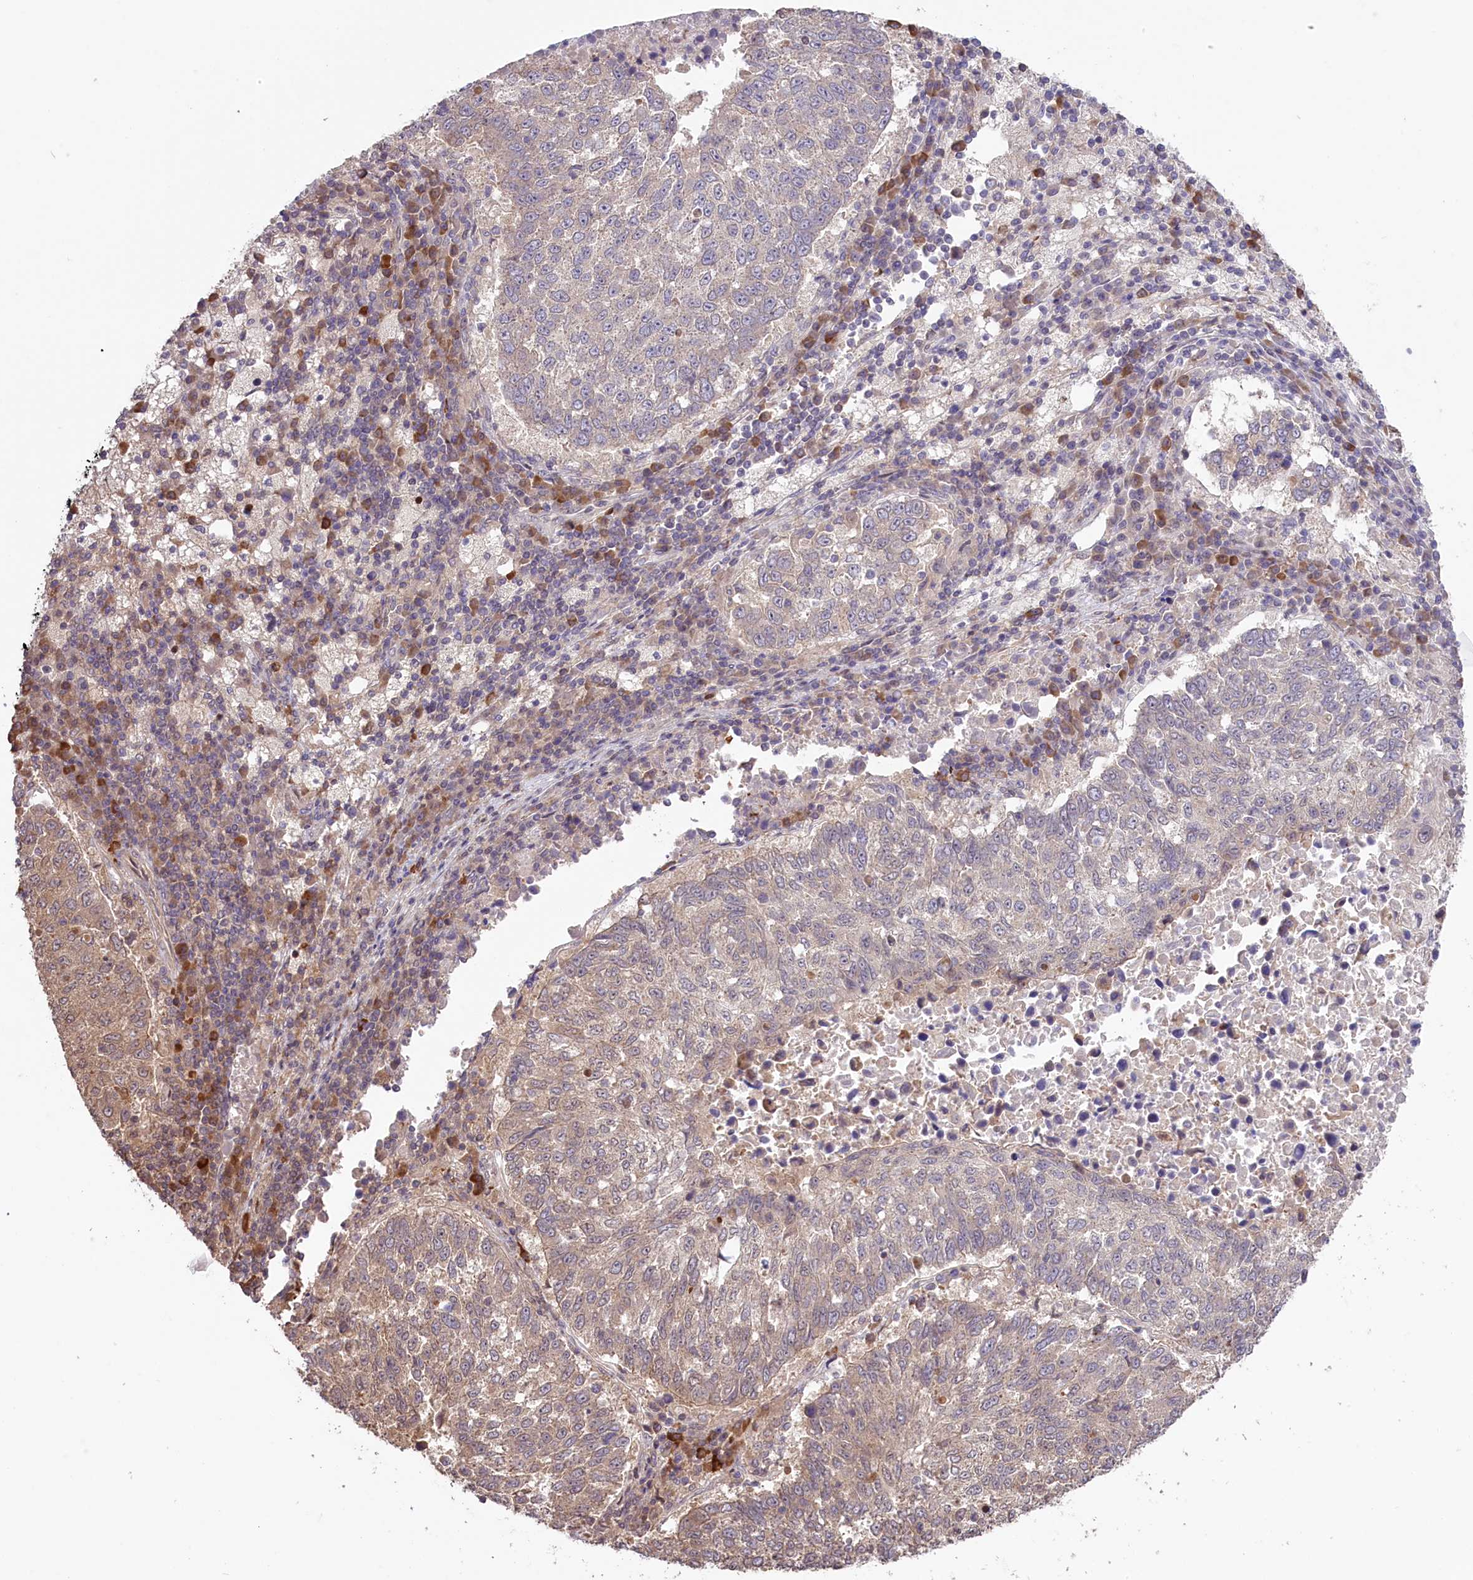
{"staining": {"intensity": "weak", "quantity": "<25%", "location": "cytoplasmic/membranous"}, "tissue": "lung cancer", "cell_type": "Tumor cells", "image_type": "cancer", "snomed": [{"axis": "morphology", "description": "Squamous cell carcinoma, NOS"}, {"axis": "topography", "description": "Lung"}], "caption": "Micrograph shows no protein staining in tumor cells of lung cancer tissue.", "gene": "RIC8A", "patient": {"sex": "male", "age": 73}}